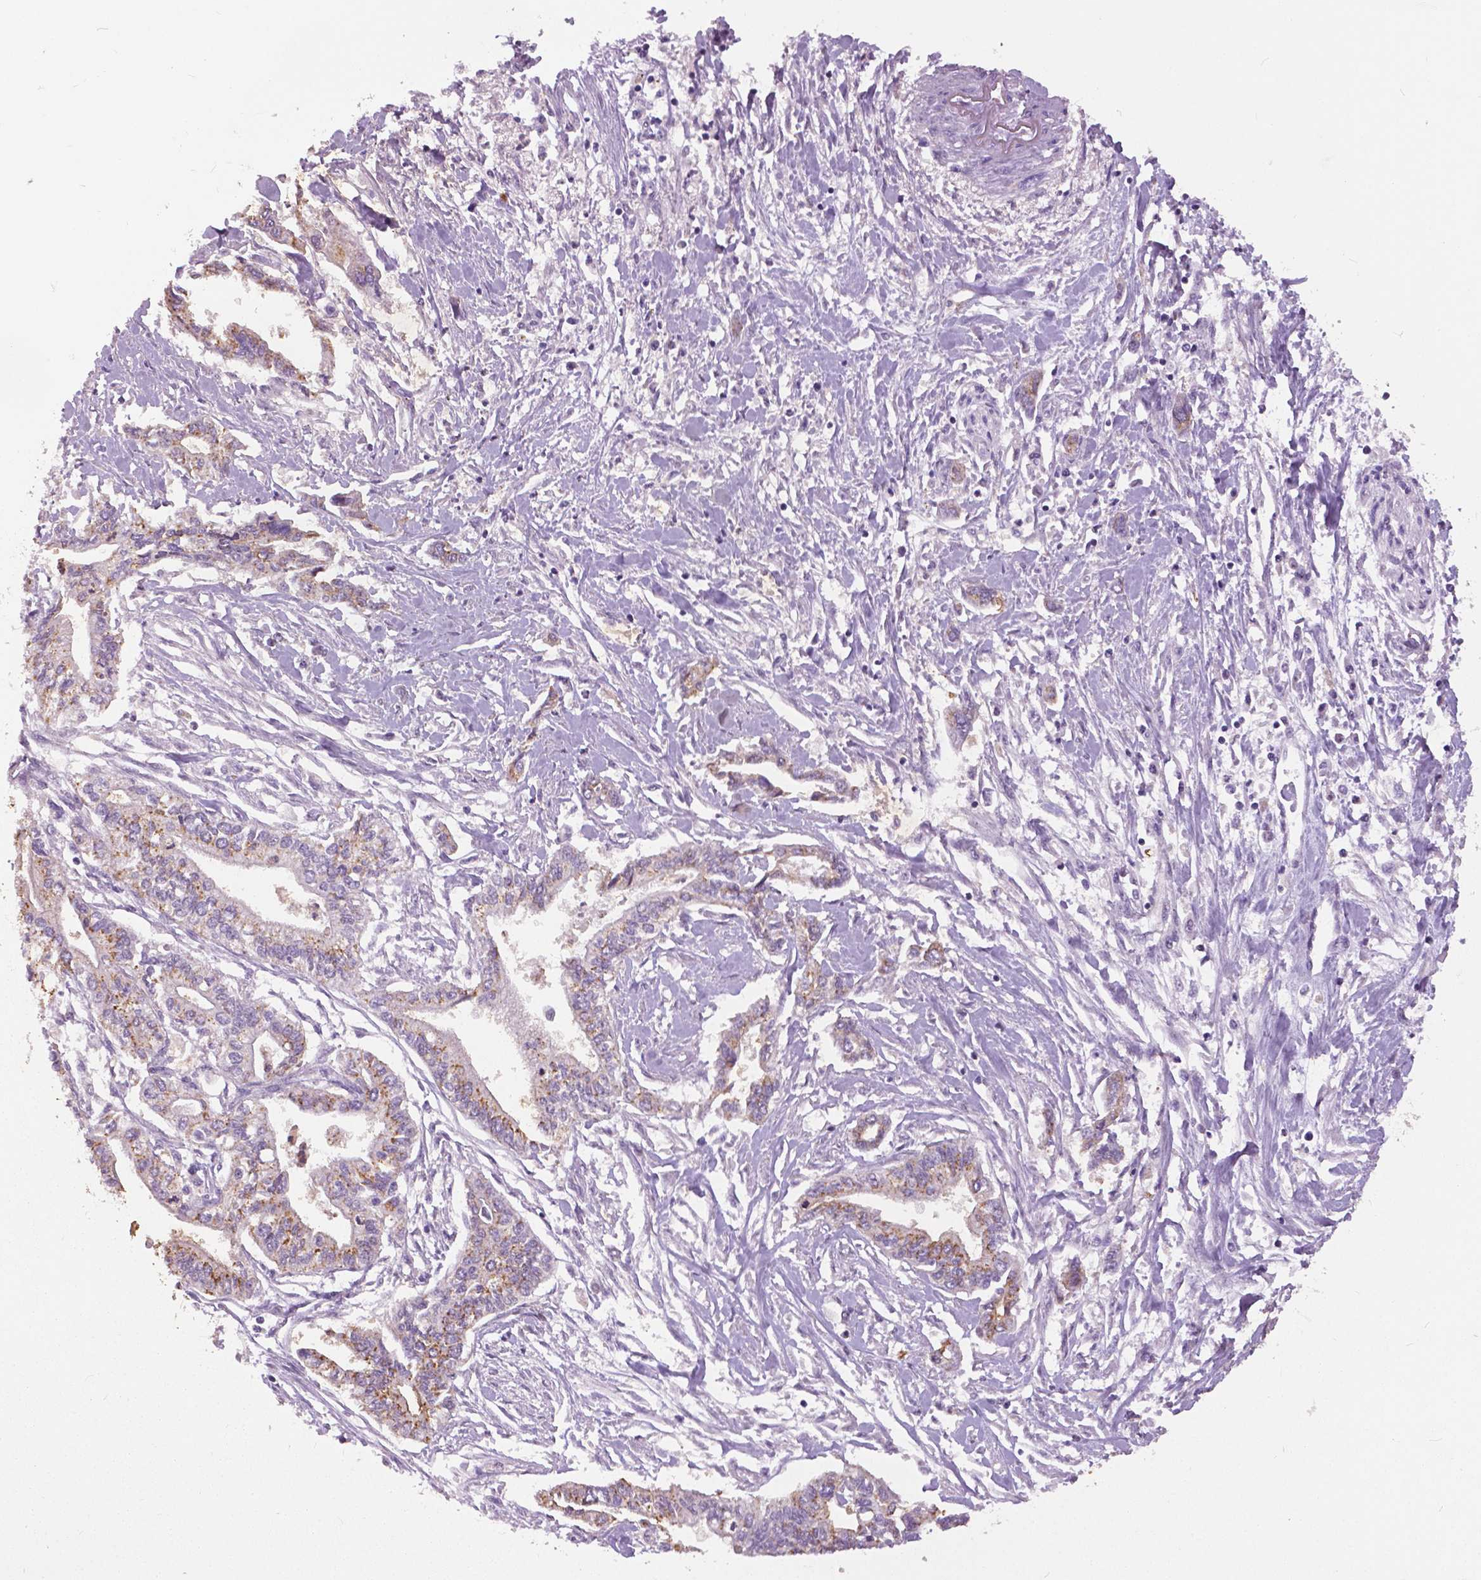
{"staining": {"intensity": "moderate", "quantity": "25%-75%", "location": "cytoplasmic/membranous"}, "tissue": "pancreatic cancer", "cell_type": "Tumor cells", "image_type": "cancer", "snomed": [{"axis": "morphology", "description": "Adenocarcinoma, NOS"}, {"axis": "topography", "description": "Pancreas"}], "caption": "Immunohistochemical staining of pancreatic cancer displays moderate cytoplasmic/membranous protein staining in about 25%-75% of tumor cells.", "gene": "GRIN2A", "patient": {"sex": "male", "age": 60}}